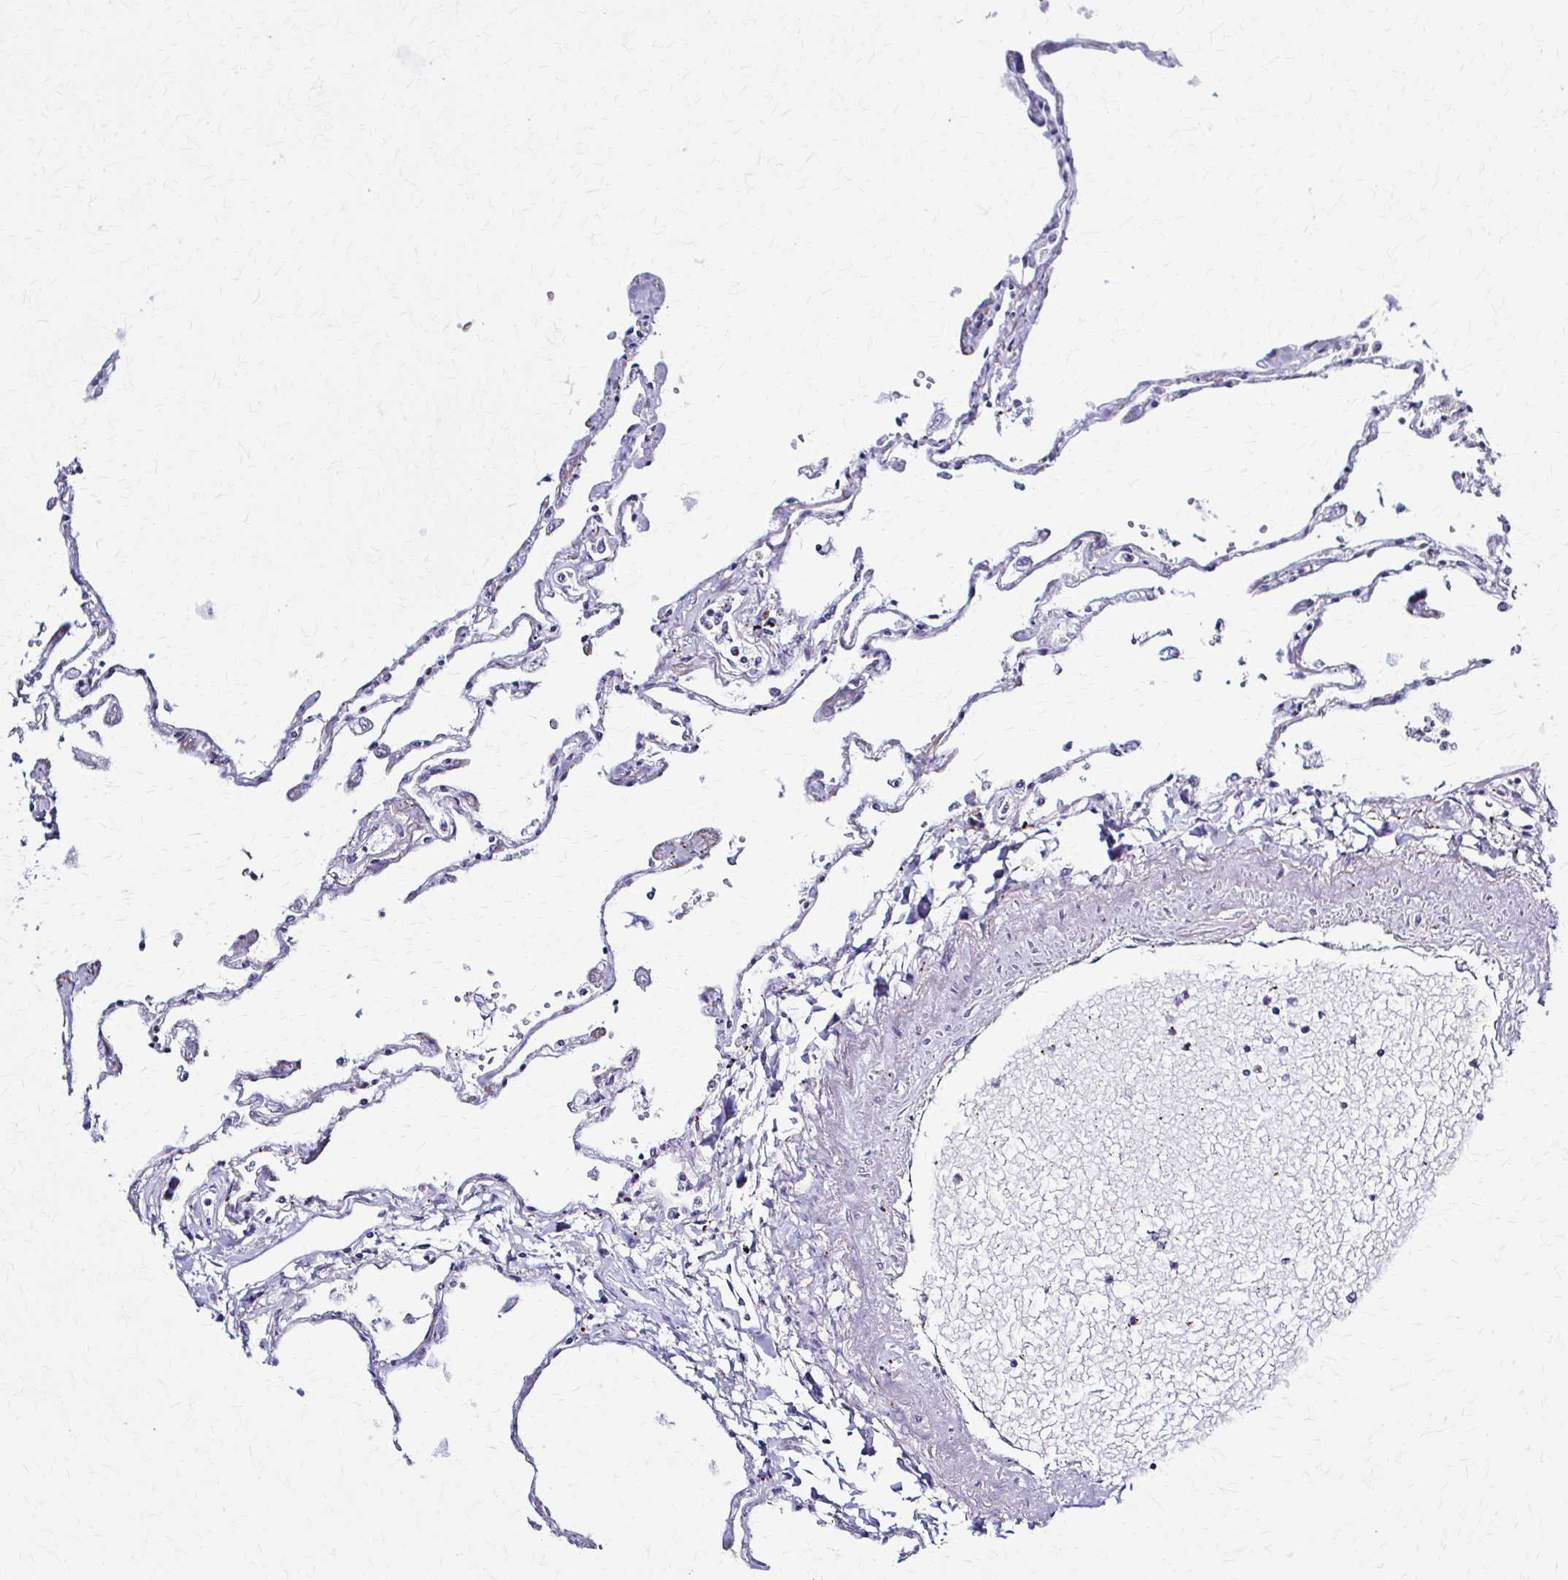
{"staining": {"intensity": "negative", "quantity": "none", "location": "none"}, "tissue": "lung", "cell_type": "Alveolar cells", "image_type": "normal", "snomed": [{"axis": "morphology", "description": "Normal tissue, NOS"}, {"axis": "topography", "description": "Lung"}], "caption": "Protein analysis of normal lung demonstrates no significant staining in alveolar cells. (IHC, brightfield microscopy, high magnification).", "gene": "PRKRA", "patient": {"sex": "female", "age": 67}}